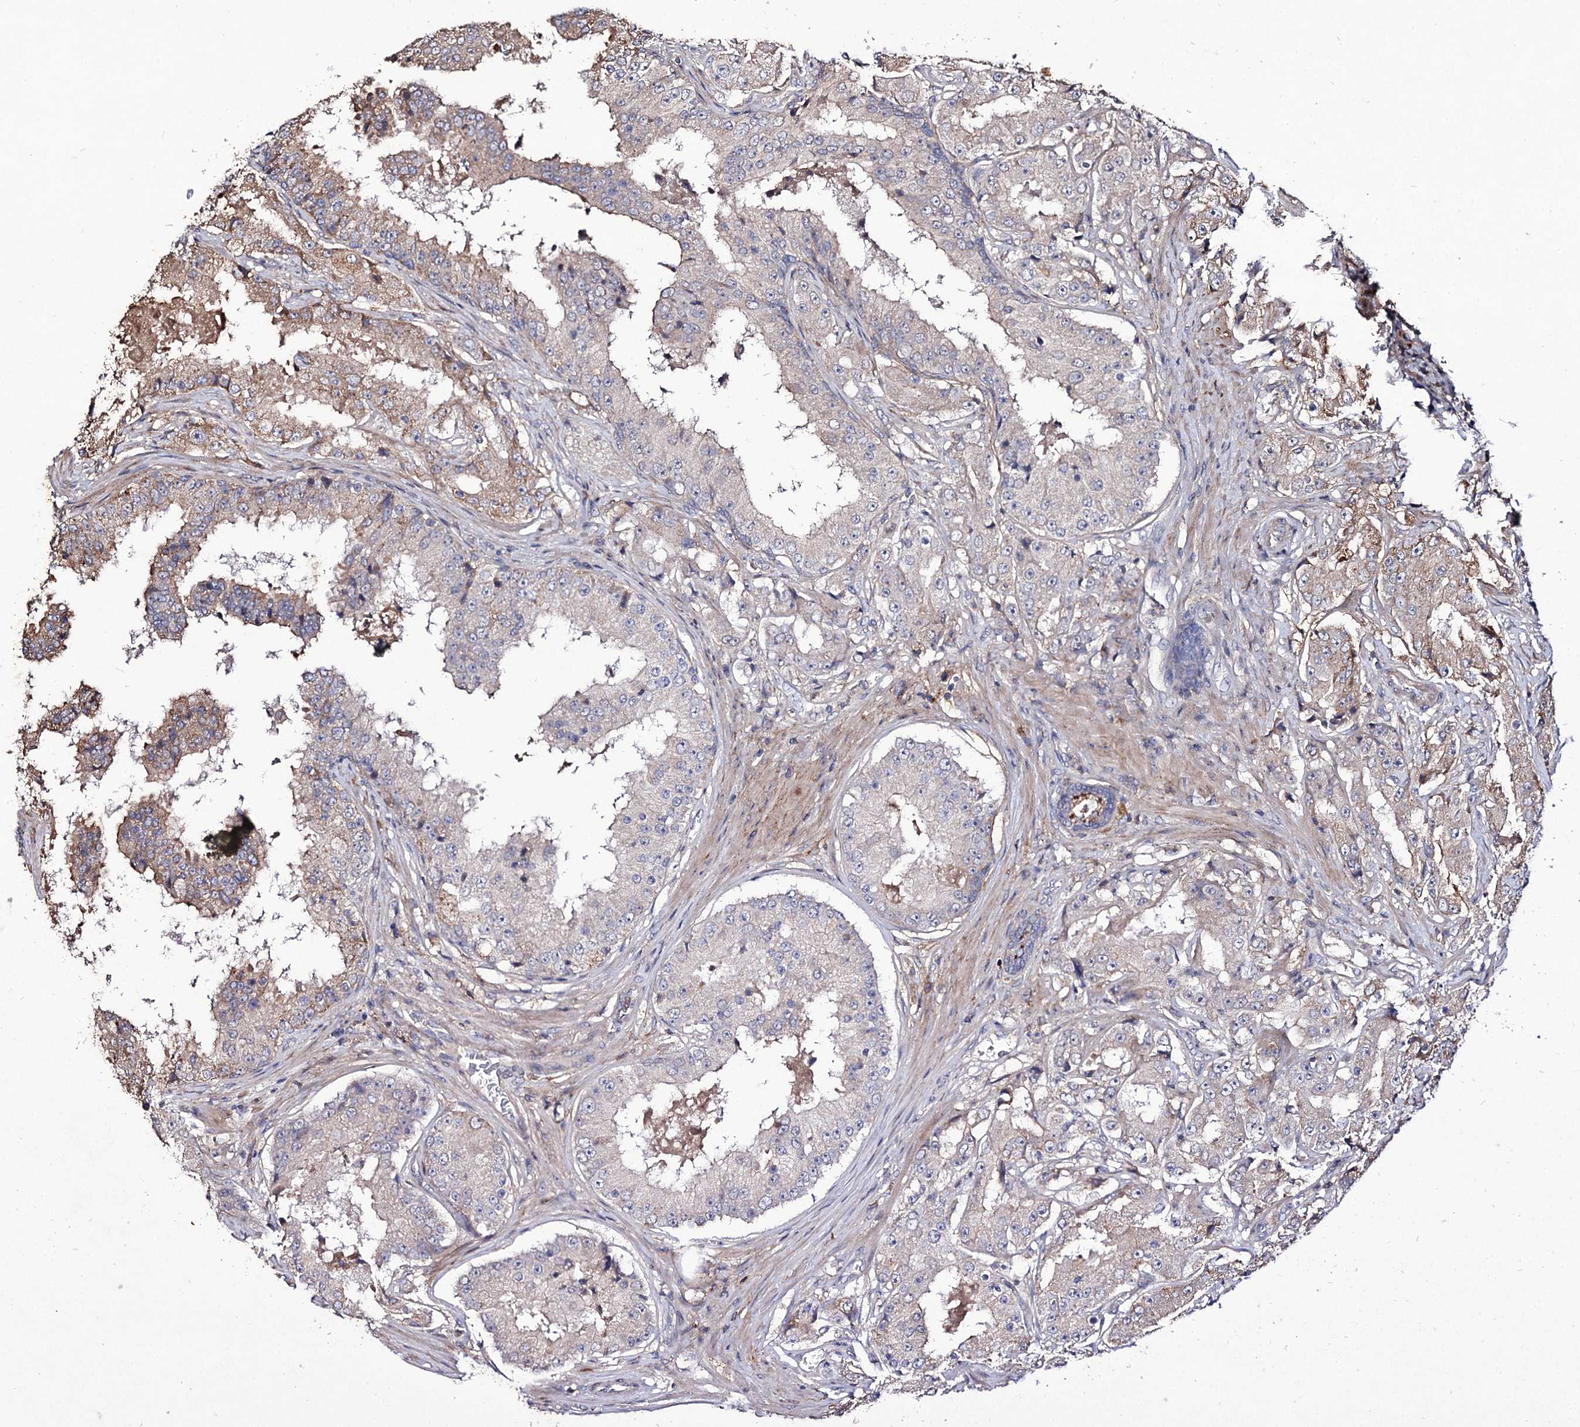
{"staining": {"intensity": "weak", "quantity": "<25%", "location": "cytoplasmic/membranous"}, "tissue": "prostate cancer", "cell_type": "Tumor cells", "image_type": "cancer", "snomed": [{"axis": "morphology", "description": "Adenocarcinoma, High grade"}, {"axis": "topography", "description": "Prostate"}], "caption": "Human adenocarcinoma (high-grade) (prostate) stained for a protein using IHC displays no positivity in tumor cells.", "gene": "MYO1H", "patient": {"sex": "male", "age": 73}}